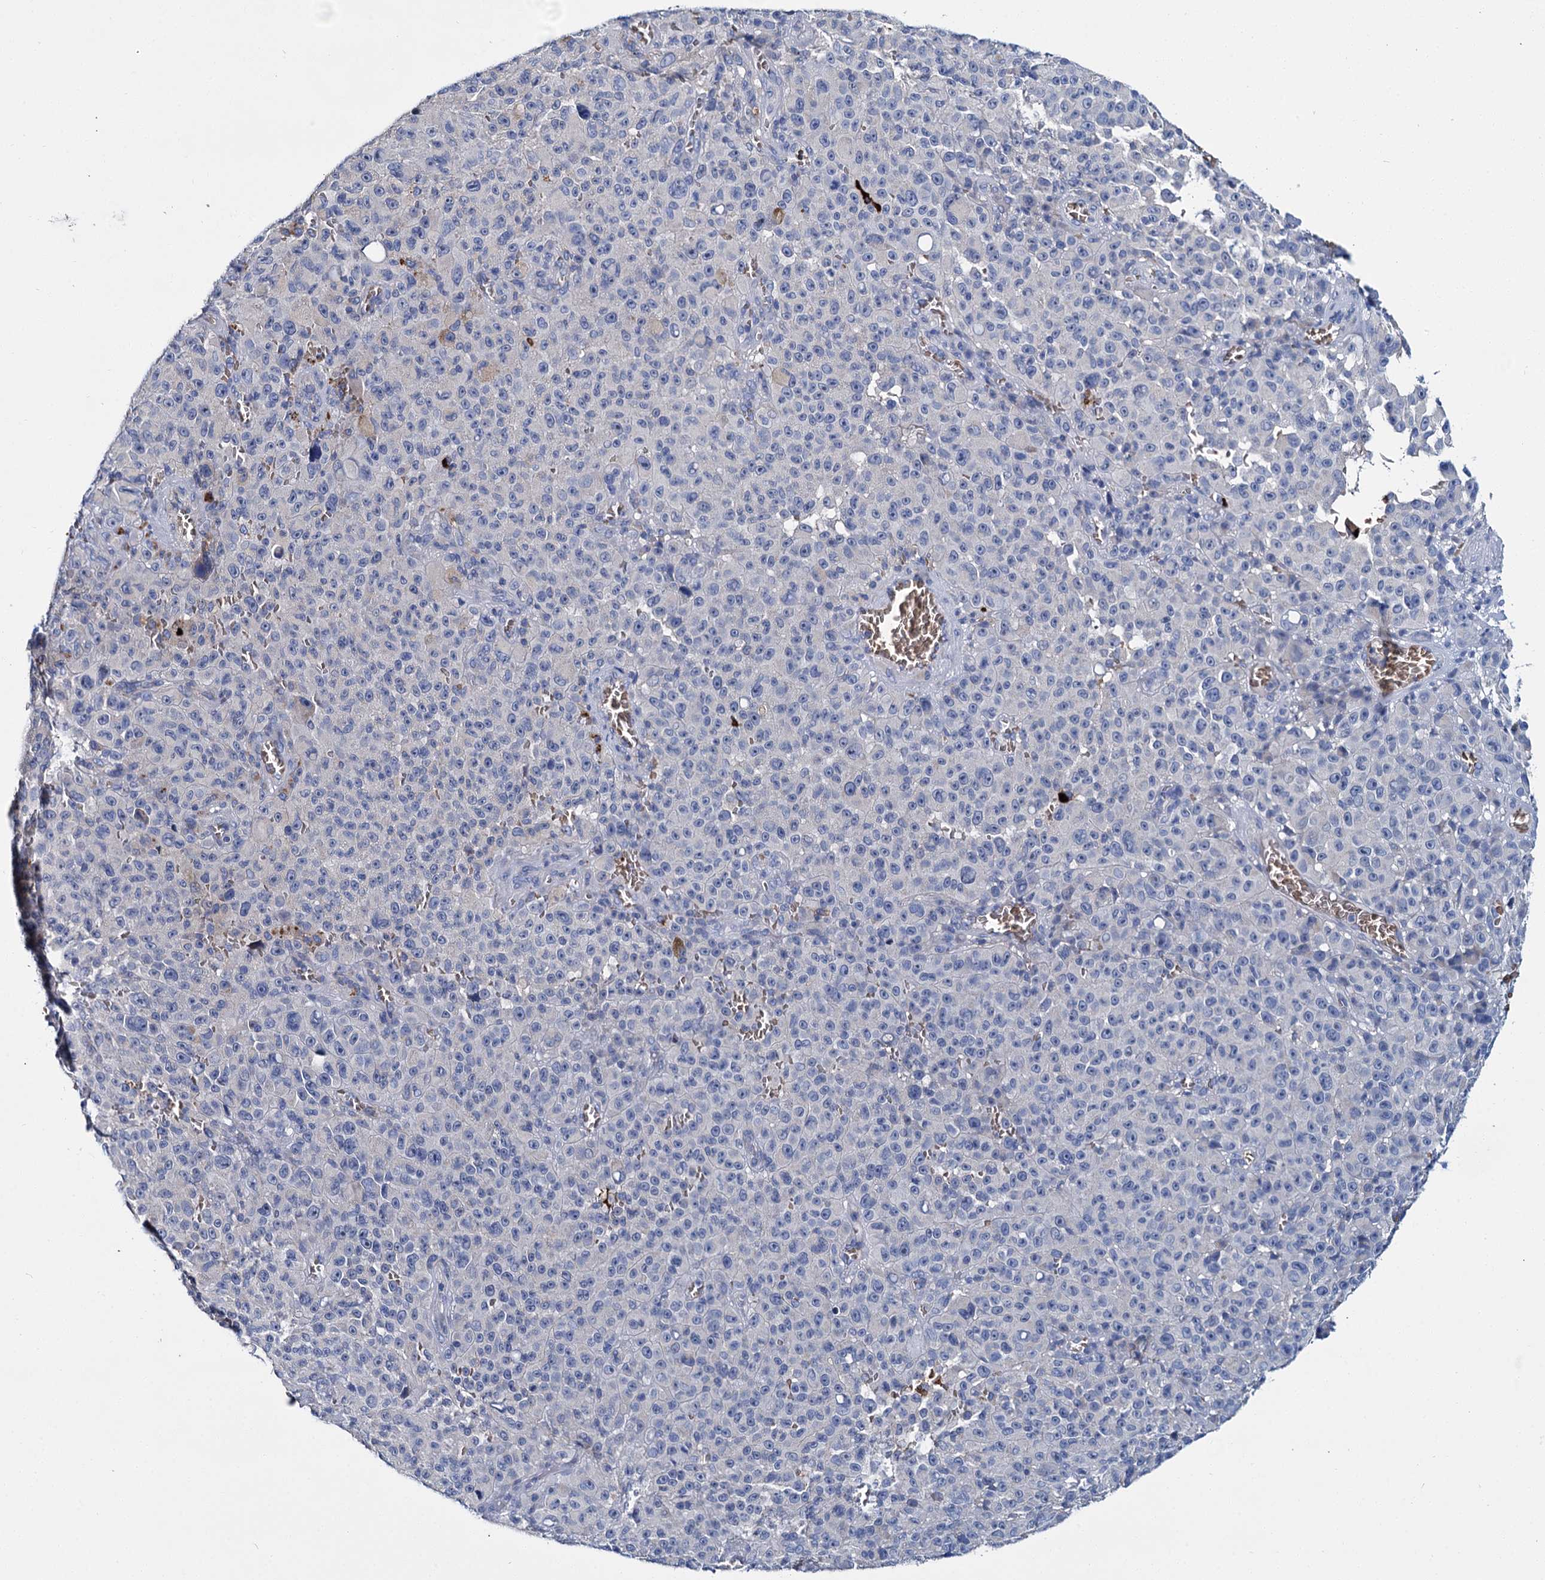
{"staining": {"intensity": "negative", "quantity": "none", "location": "none"}, "tissue": "melanoma", "cell_type": "Tumor cells", "image_type": "cancer", "snomed": [{"axis": "morphology", "description": "Malignant melanoma, NOS"}, {"axis": "topography", "description": "Skin"}], "caption": "Melanoma stained for a protein using immunohistochemistry (IHC) demonstrates no positivity tumor cells.", "gene": "ATG2A", "patient": {"sex": "female", "age": 82}}